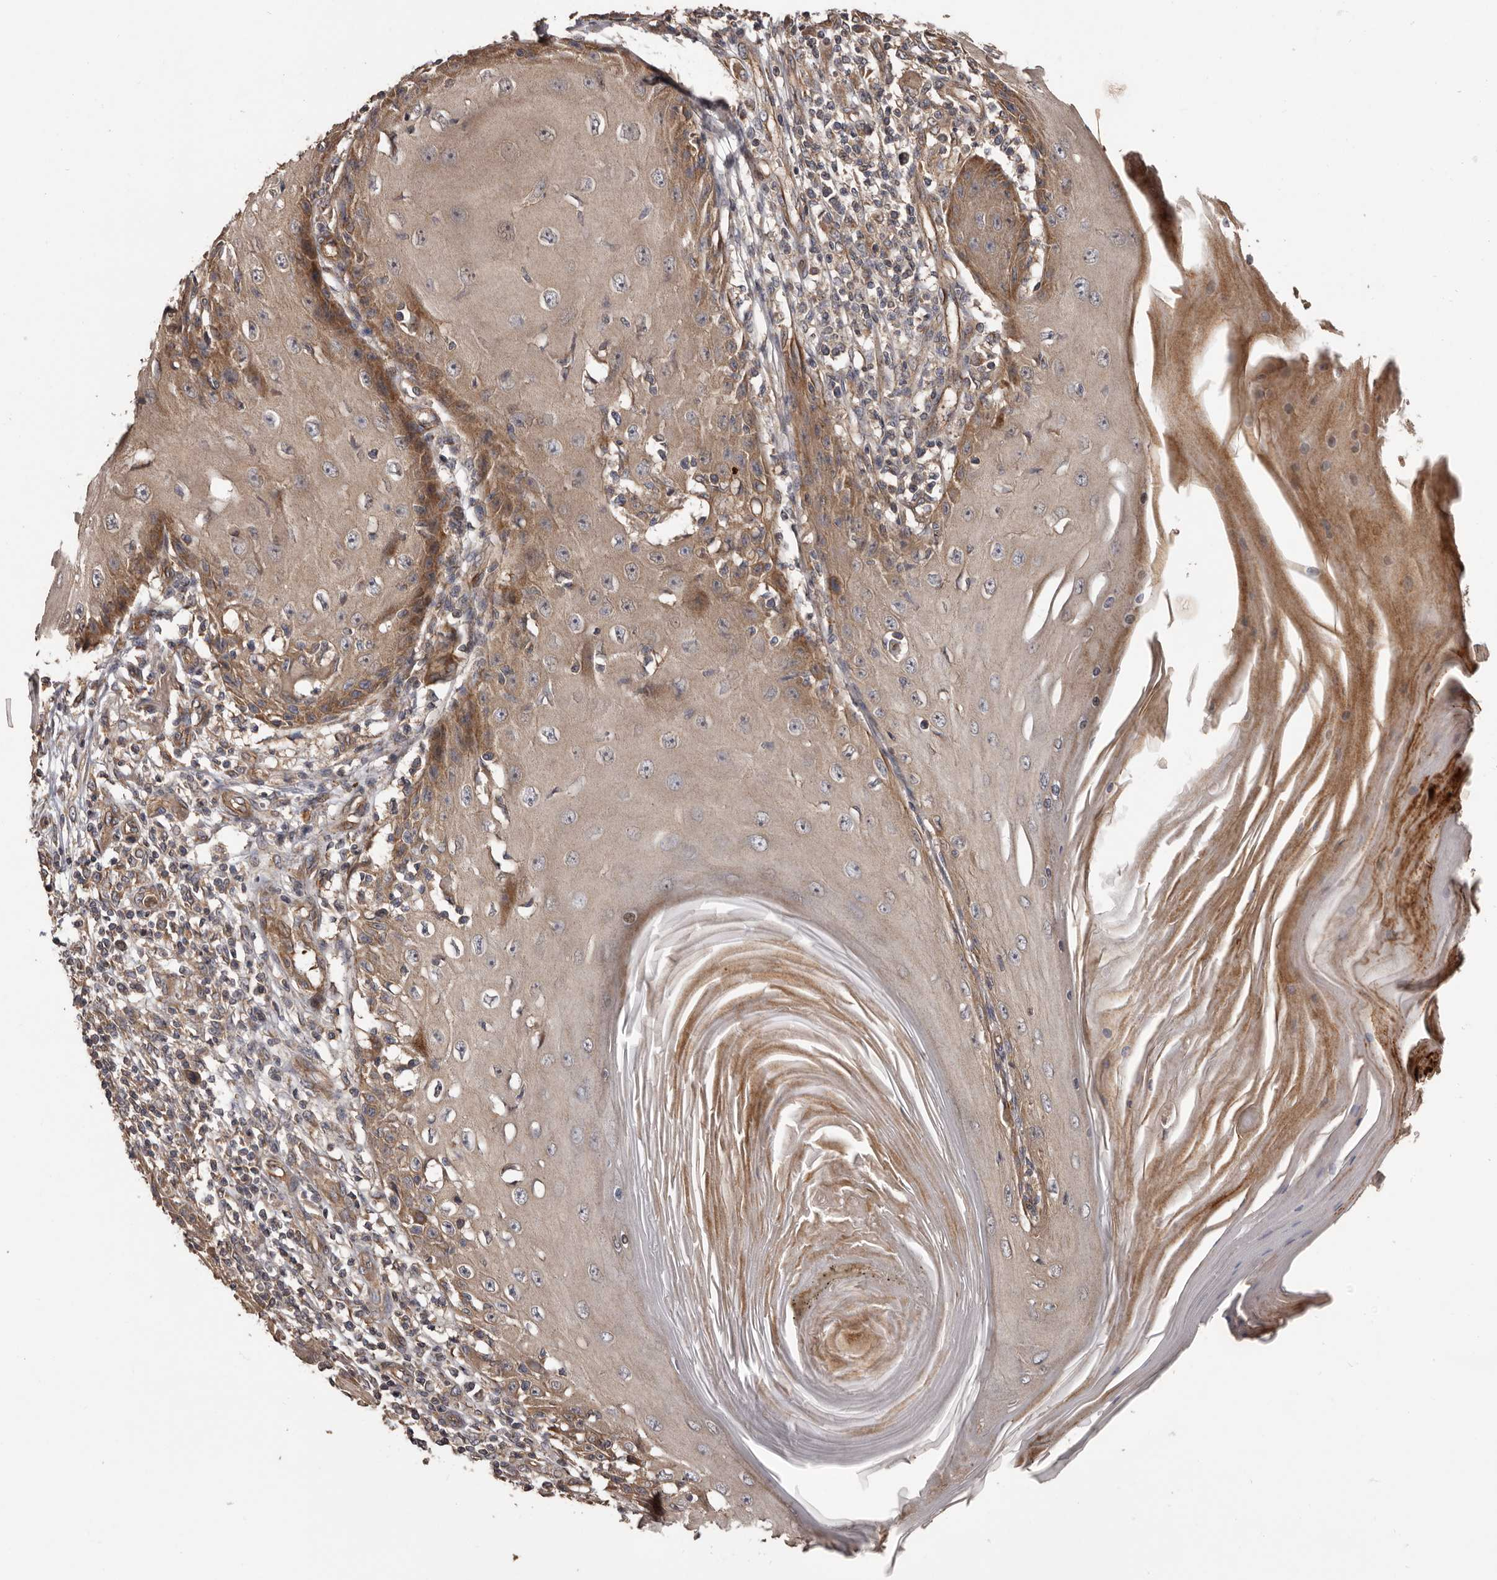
{"staining": {"intensity": "moderate", "quantity": "<25%", "location": "cytoplasmic/membranous"}, "tissue": "skin cancer", "cell_type": "Tumor cells", "image_type": "cancer", "snomed": [{"axis": "morphology", "description": "Squamous cell carcinoma, NOS"}, {"axis": "topography", "description": "Skin"}], "caption": "Skin cancer (squamous cell carcinoma) tissue displays moderate cytoplasmic/membranous expression in about <25% of tumor cells, visualized by immunohistochemistry. The staining was performed using DAB, with brown indicating positive protein expression. Nuclei are stained blue with hematoxylin.", "gene": "ARHGEF5", "patient": {"sex": "female", "age": 73}}